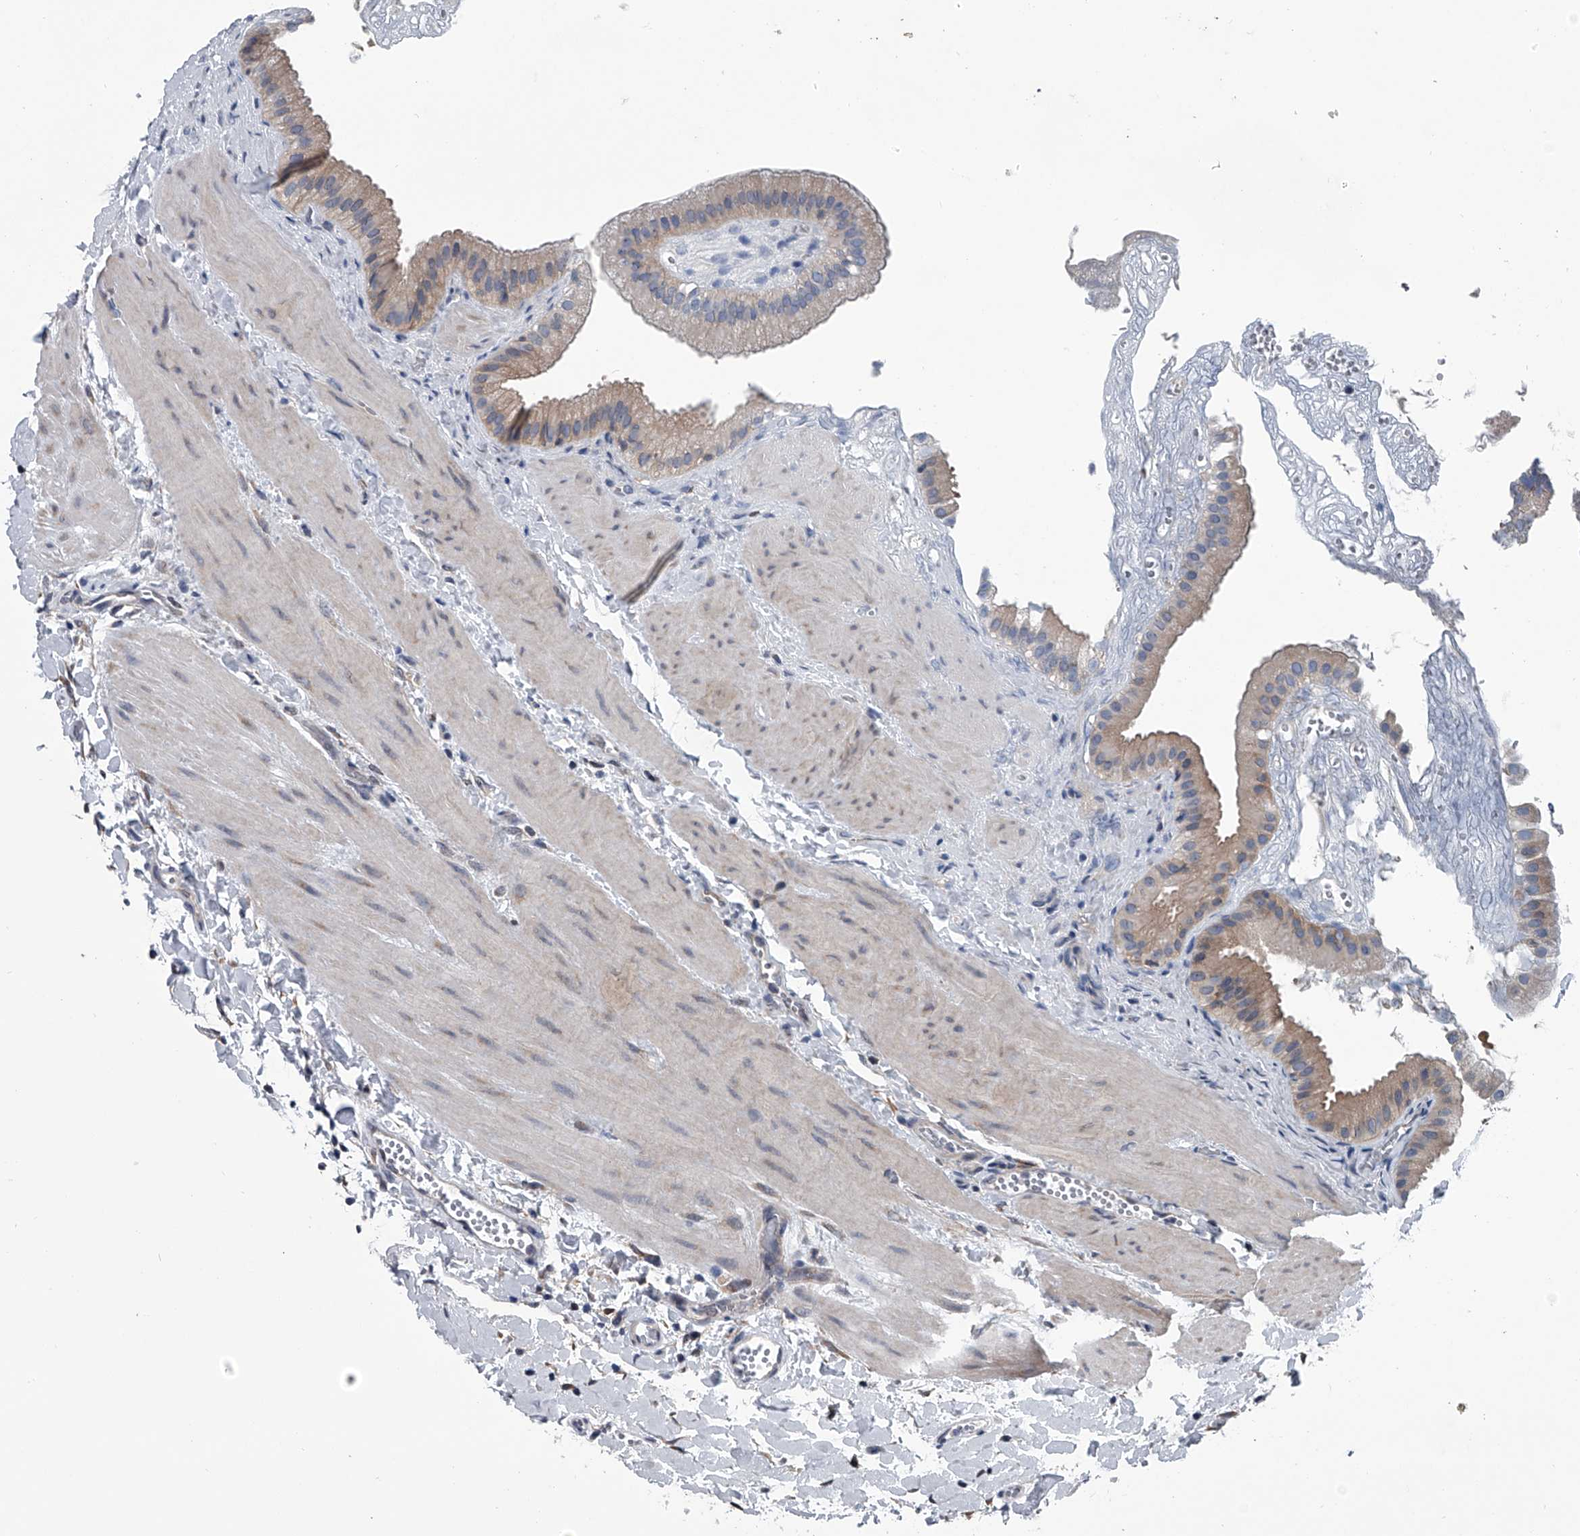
{"staining": {"intensity": "moderate", "quantity": "<25%", "location": "cytoplasmic/membranous"}, "tissue": "gallbladder", "cell_type": "Glandular cells", "image_type": "normal", "snomed": [{"axis": "morphology", "description": "Normal tissue, NOS"}, {"axis": "topography", "description": "Gallbladder"}], "caption": "Moderate cytoplasmic/membranous staining for a protein is present in about <25% of glandular cells of normal gallbladder using immunohistochemistry (IHC).", "gene": "PPP2R5D", "patient": {"sex": "male", "age": 55}}